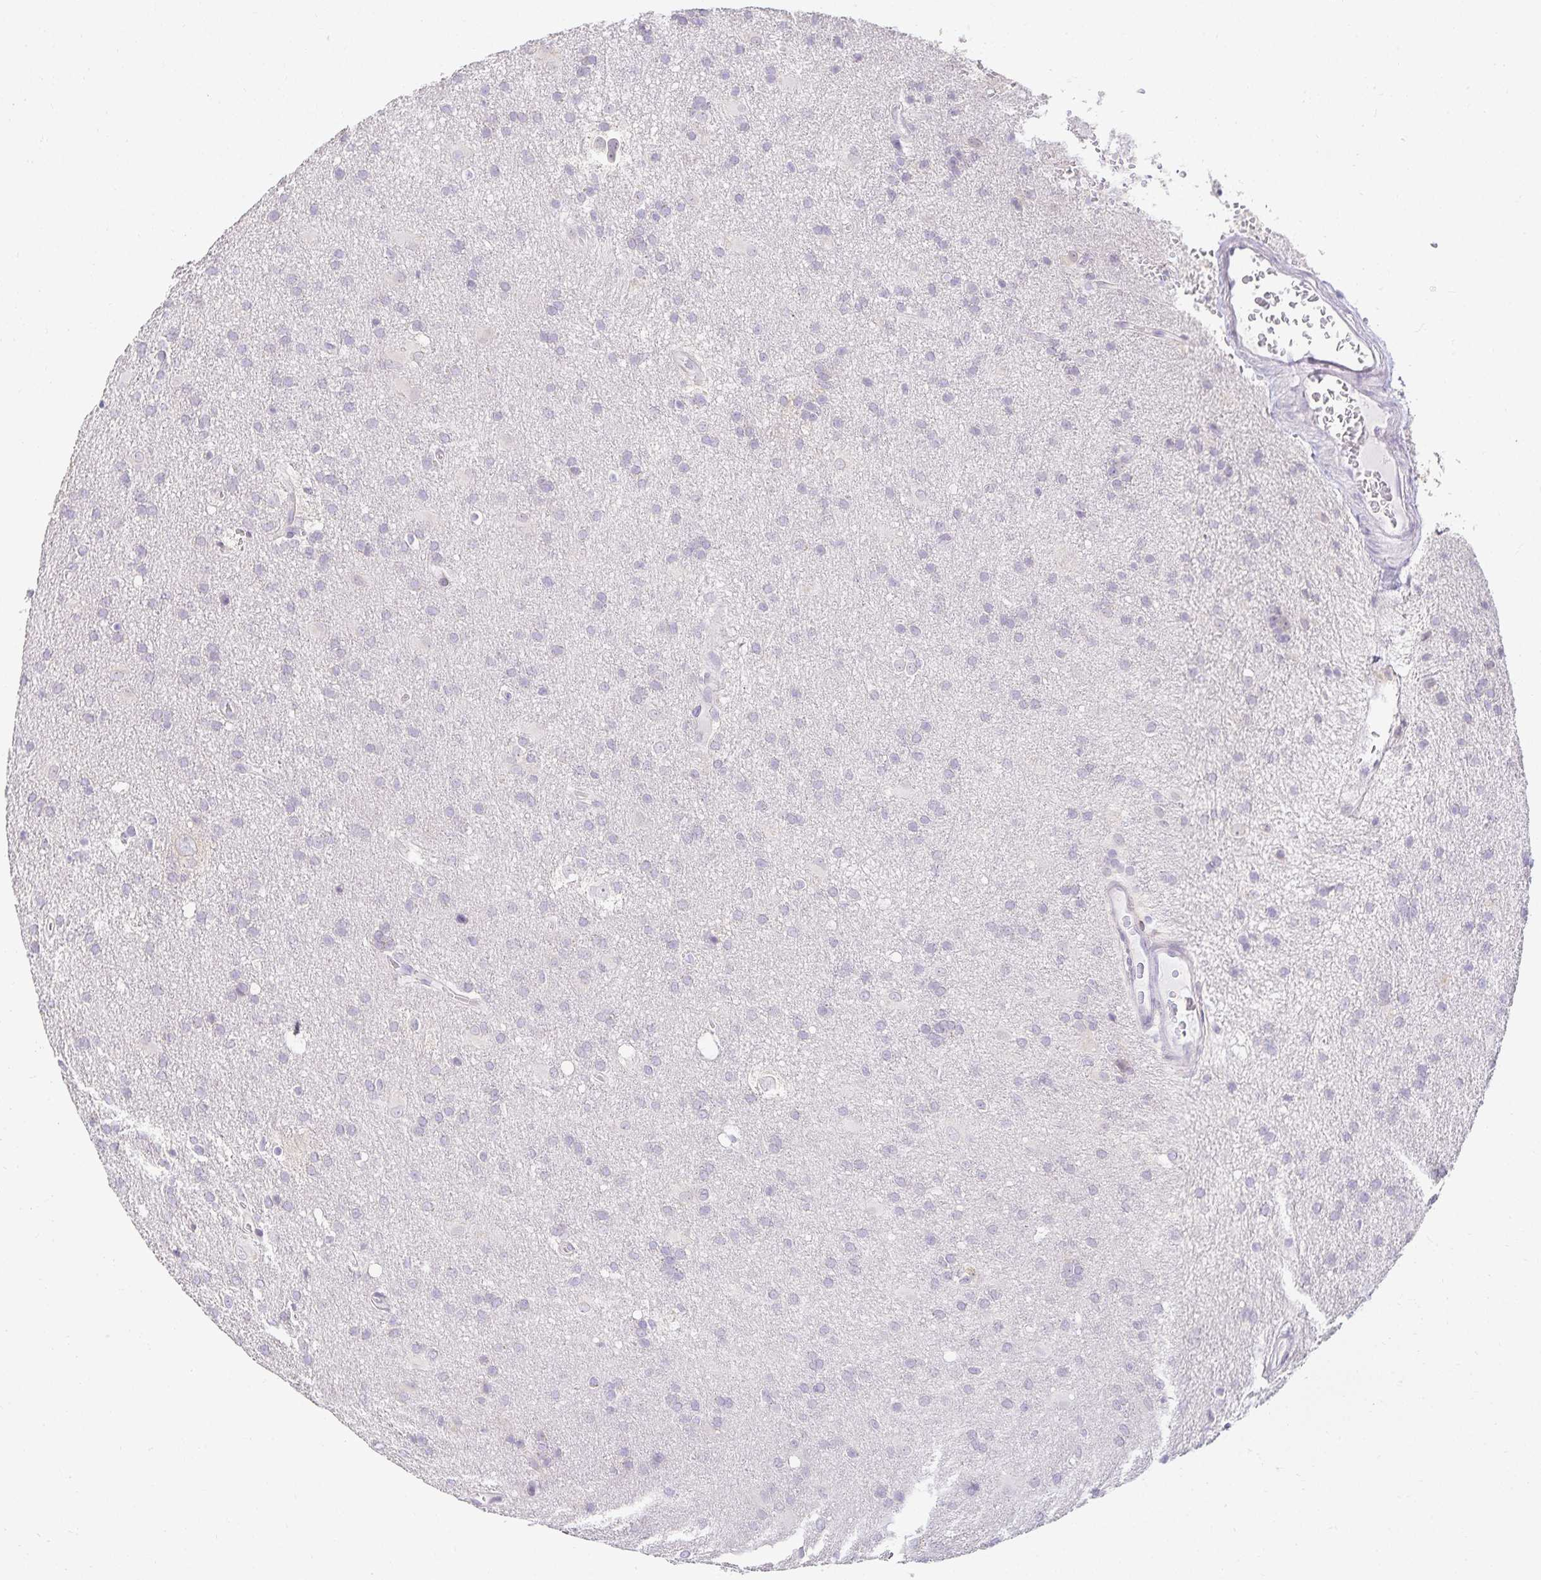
{"staining": {"intensity": "negative", "quantity": "none", "location": "none"}, "tissue": "glioma", "cell_type": "Tumor cells", "image_type": "cancer", "snomed": [{"axis": "morphology", "description": "Glioma, malignant, Low grade"}, {"axis": "topography", "description": "Brain"}], "caption": "The immunohistochemistry (IHC) histopathology image has no significant positivity in tumor cells of low-grade glioma (malignant) tissue.", "gene": "GP2", "patient": {"sex": "male", "age": 66}}